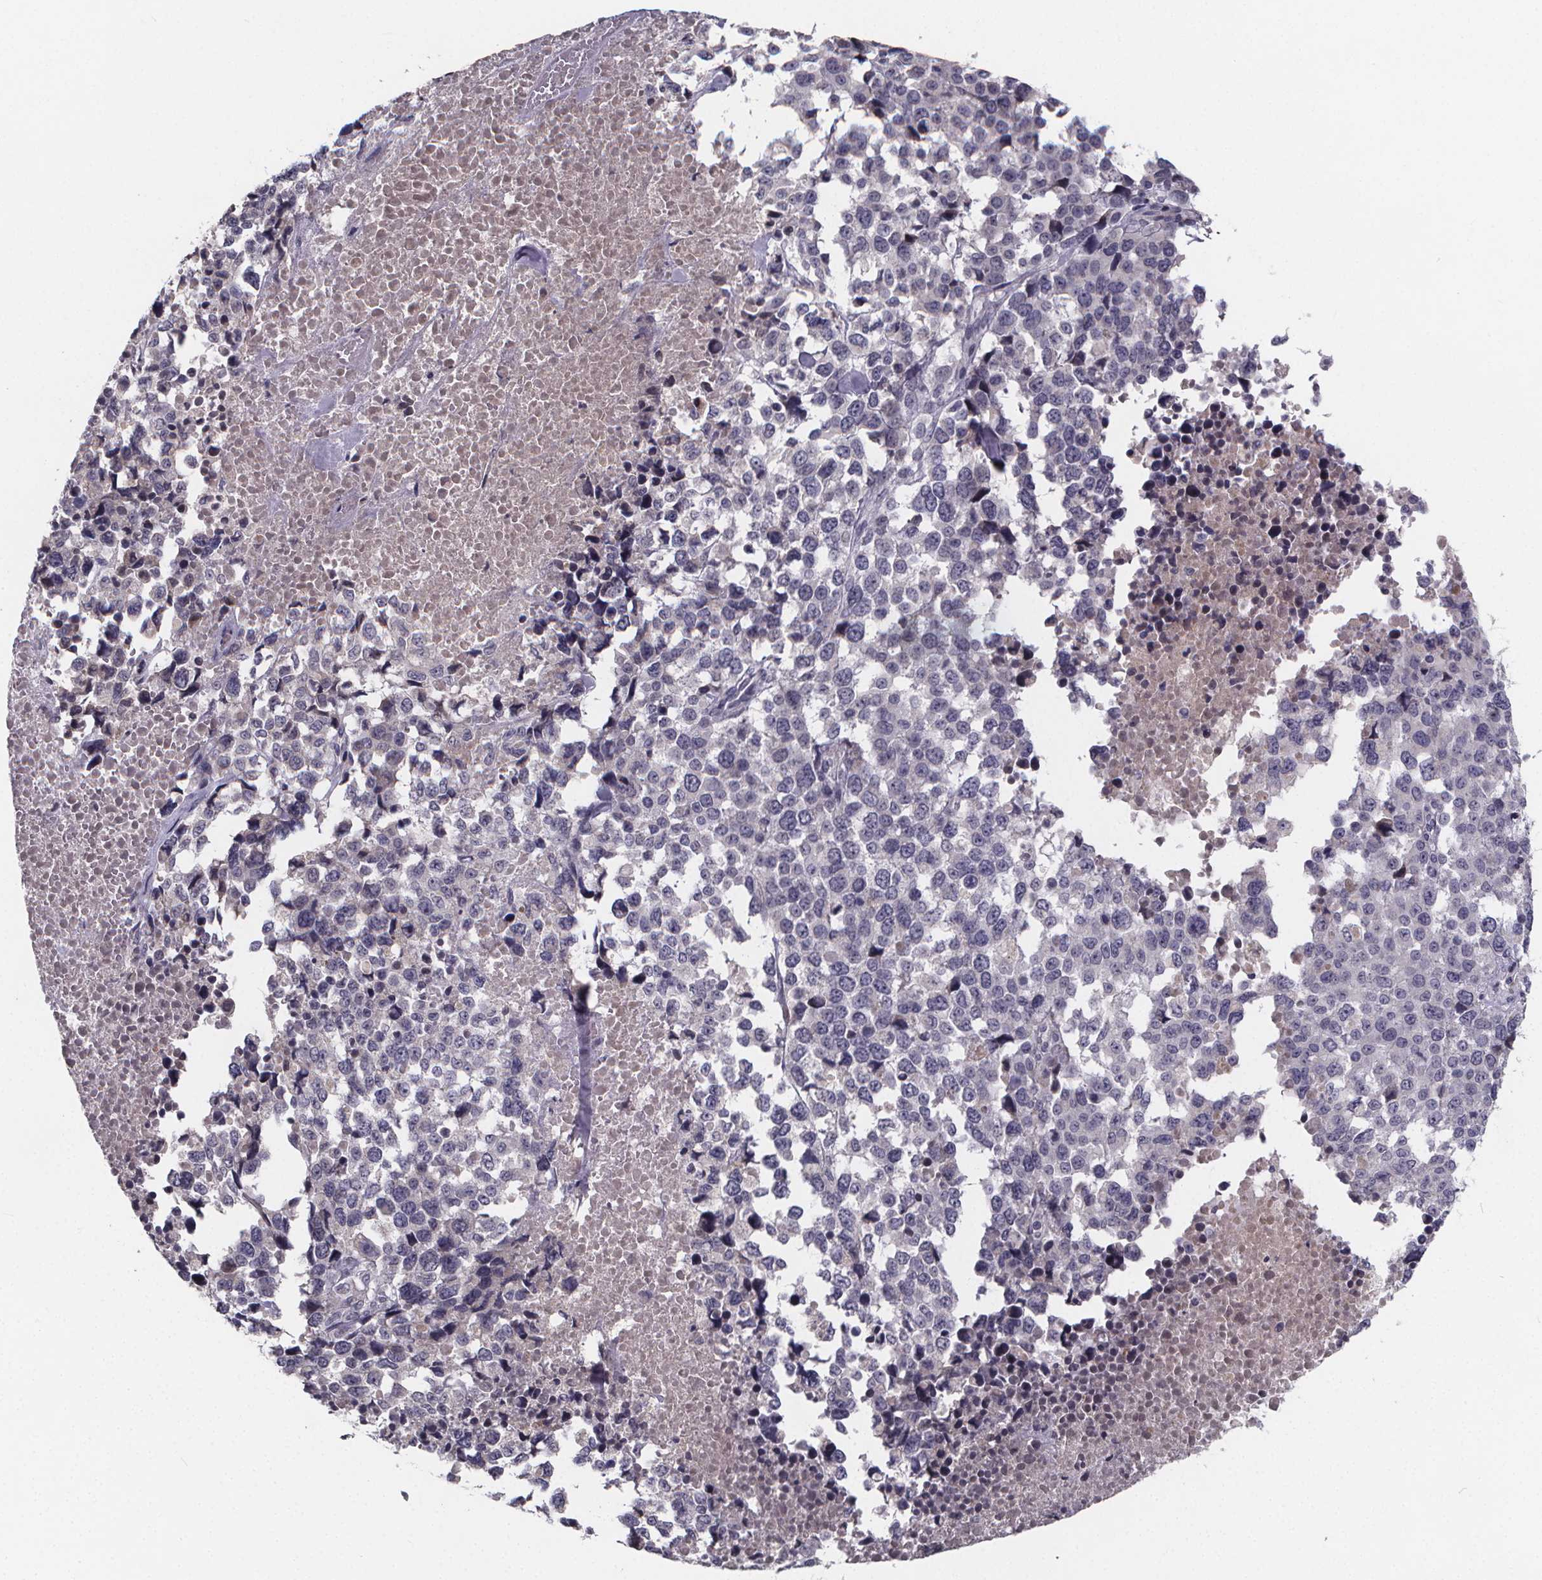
{"staining": {"intensity": "negative", "quantity": "none", "location": "none"}, "tissue": "melanoma", "cell_type": "Tumor cells", "image_type": "cancer", "snomed": [{"axis": "morphology", "description": "Malignant melanoma, Metastatic site"}, {"axis": "topography", "description": "Skin"}], "caption": "Malignant melanoma (metastatic site) stained for a protein using immunohistochemistry displays no expression tumor cells.", "gene": "AGT", "patient": {"sex": "male", "age": 84}}